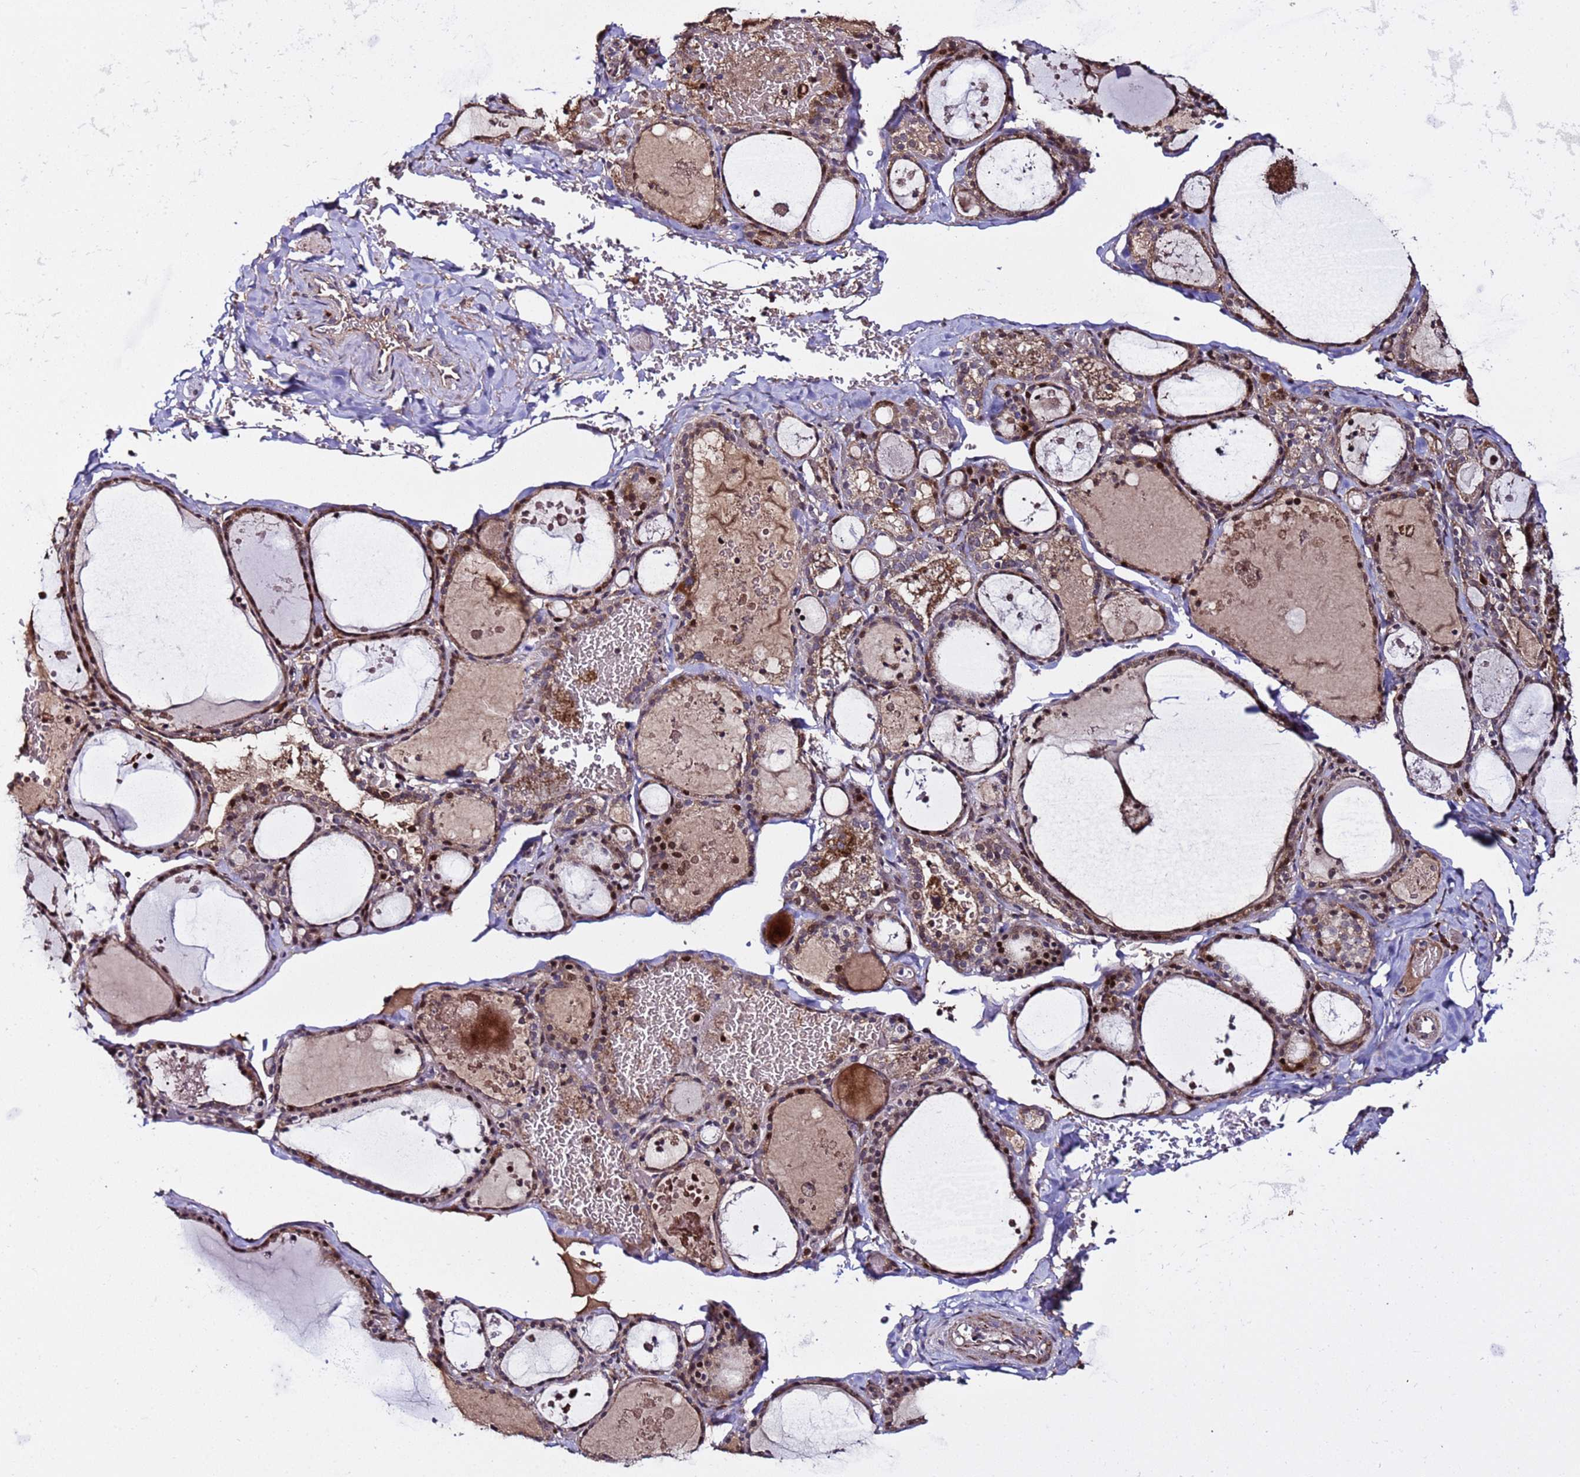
{"staining": {"intensity": "strong", "quantity": ">75%", "location": "cytoplasmic/membranous,nuclear"}, "tissue": "thyroid gland", "cell_type": "Glandular cells", "image_type": "normal", "snomed": [{"axis": "morphology", "description": "Normal tissue, NOS"}, {"axis": "topography", "description": "Thyroid gland"}], "caption": "This photomicrograph reveals immunohistochemistry staining of unremarkable human thyroid gland, with high strong cytoplasmic/membranous,nuclear positivity in approximately >75% of glandular cells.", "gene": "WNK4", "patient": {"sex": "male", "age": 56}}